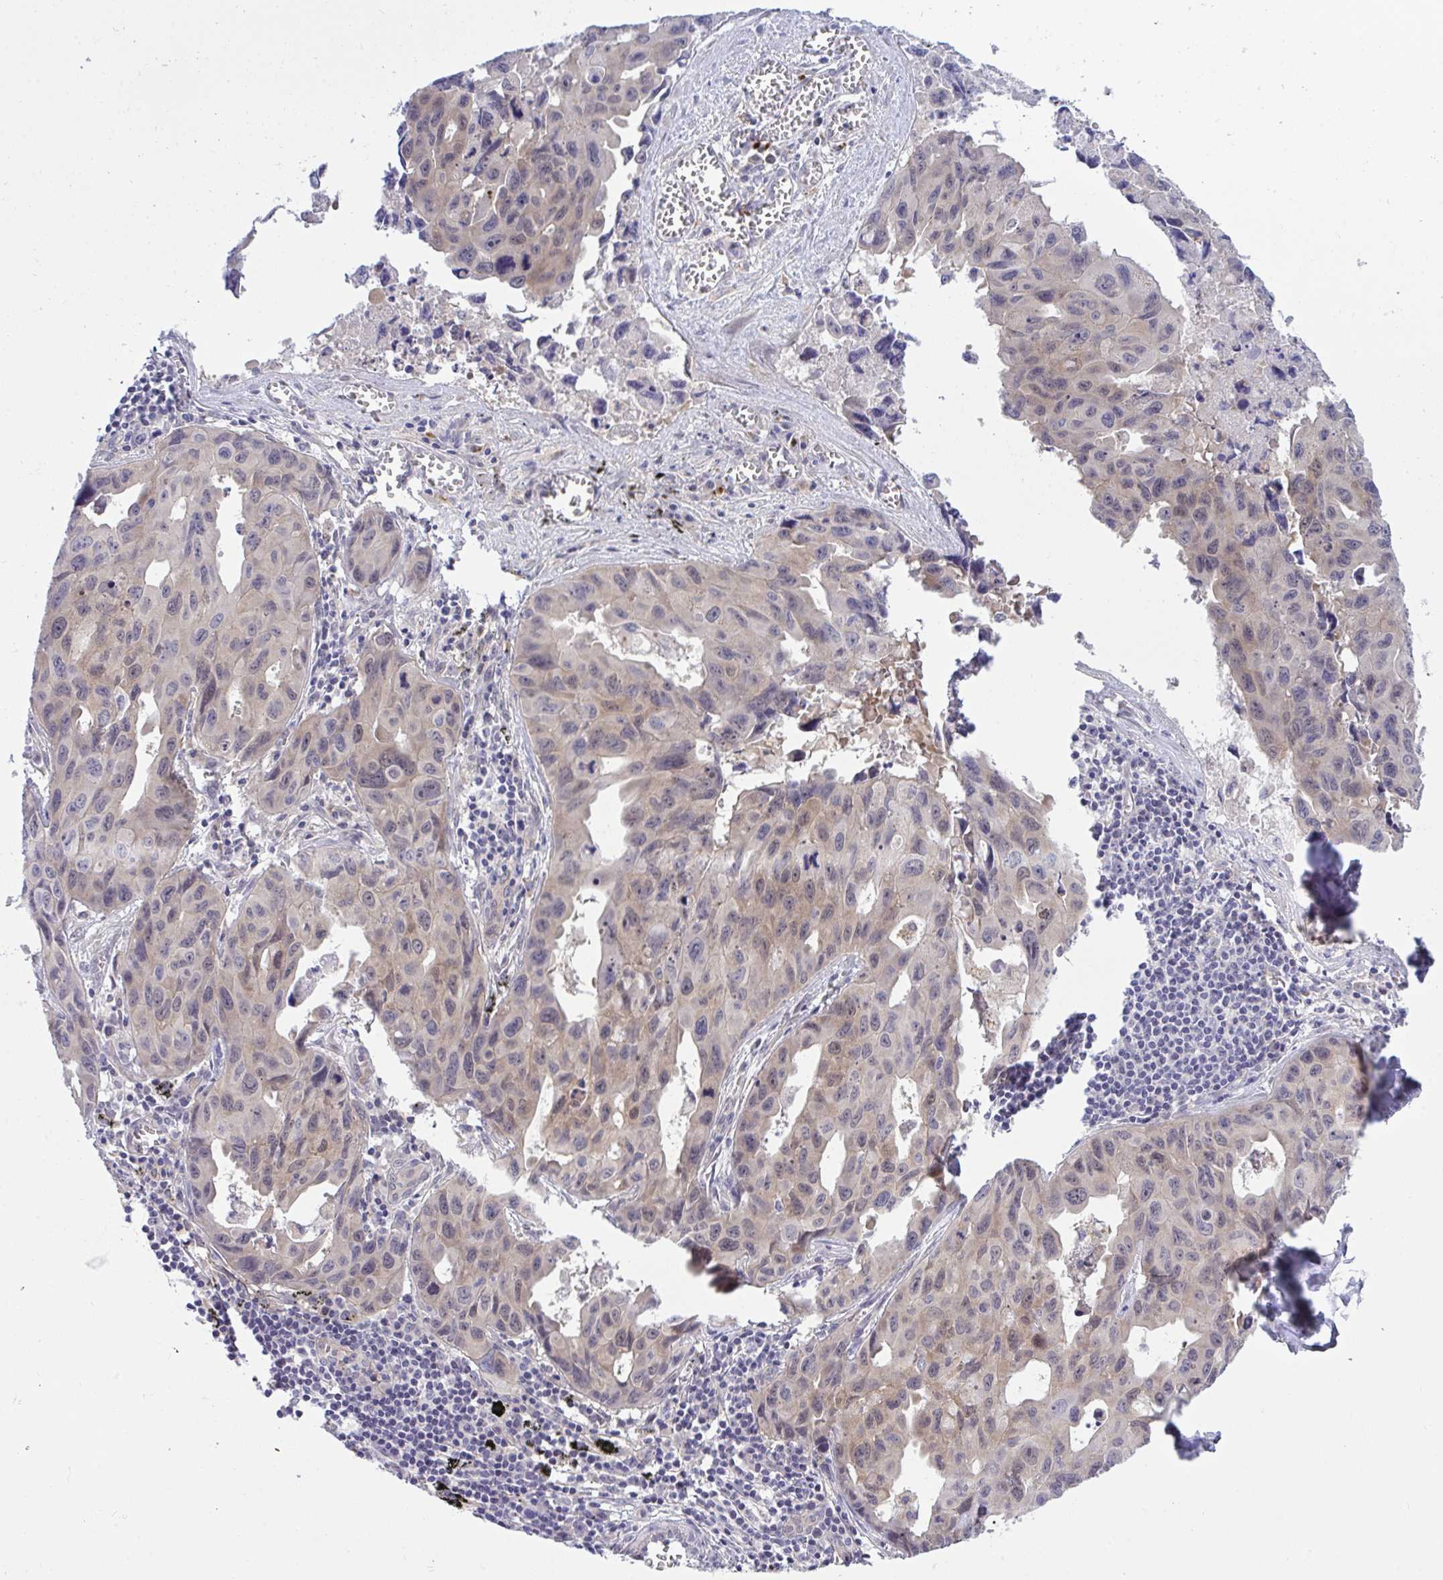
{"staining": {"intensity": "weak", "quantity": "25%-75%", "location": "cytoplasmic/membranous"}, "tissue": "lung cancer", "cell_type": "Tumor cells", "image_type": "cancer", "snomed": [{"axis": "morphology", "description": "Adenocarcinoma, NOS"}, {"axis": "topography", "description": "Lymph node"}, {"axis": "topography", "description": "Lung"}], "caption": "Lung cancer (adenocarcinoma) stained with DAB IHC shows low levels of weak cytoplasmic/membranous positivity in about 25%-75% of tumor cells. (DAB = brown stain, brightfield microscopy at high magnification).", "gene": "HOXD12", "patient": {"sex": "male", "age": 64}}